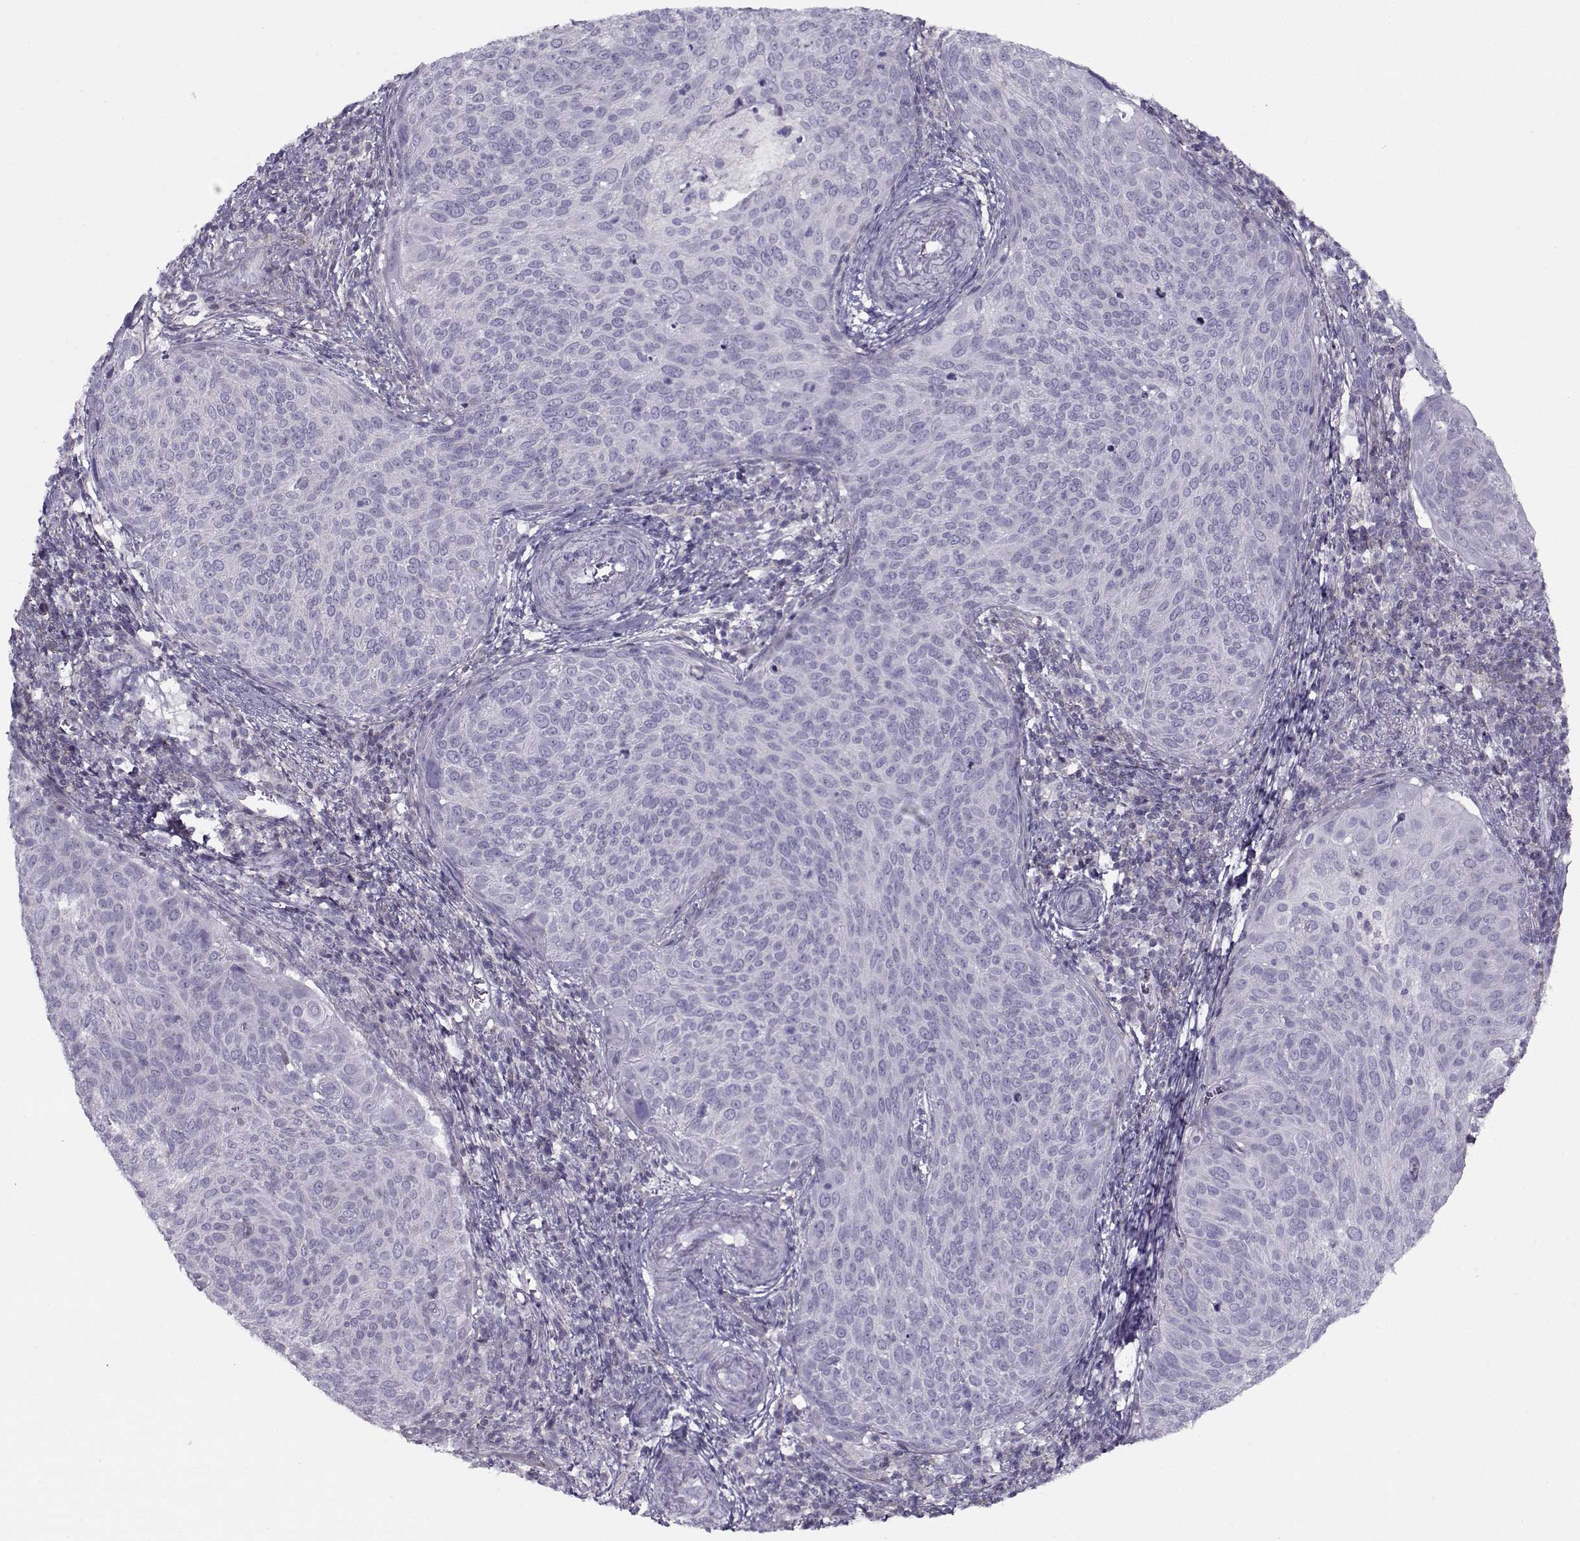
{"staining": {"intensity": "negative", "quantity": "none", "location": "none"}, "tissue": "cervical cancer", "cell_type": "Tumor cells", "image_type": "cancer", "snomed": [{"axis": "morphology", "description": "Squamous cell carcinoma, NOS"}, {"axis": "topography", "description": "Cervix"}], "caption": "The histopathology image exhibits no significant expression in tumor cells of squamous cell carcinoma (cervical).", "gene": "PP2D1", "patient": {"sex": "female", "age": 39}}